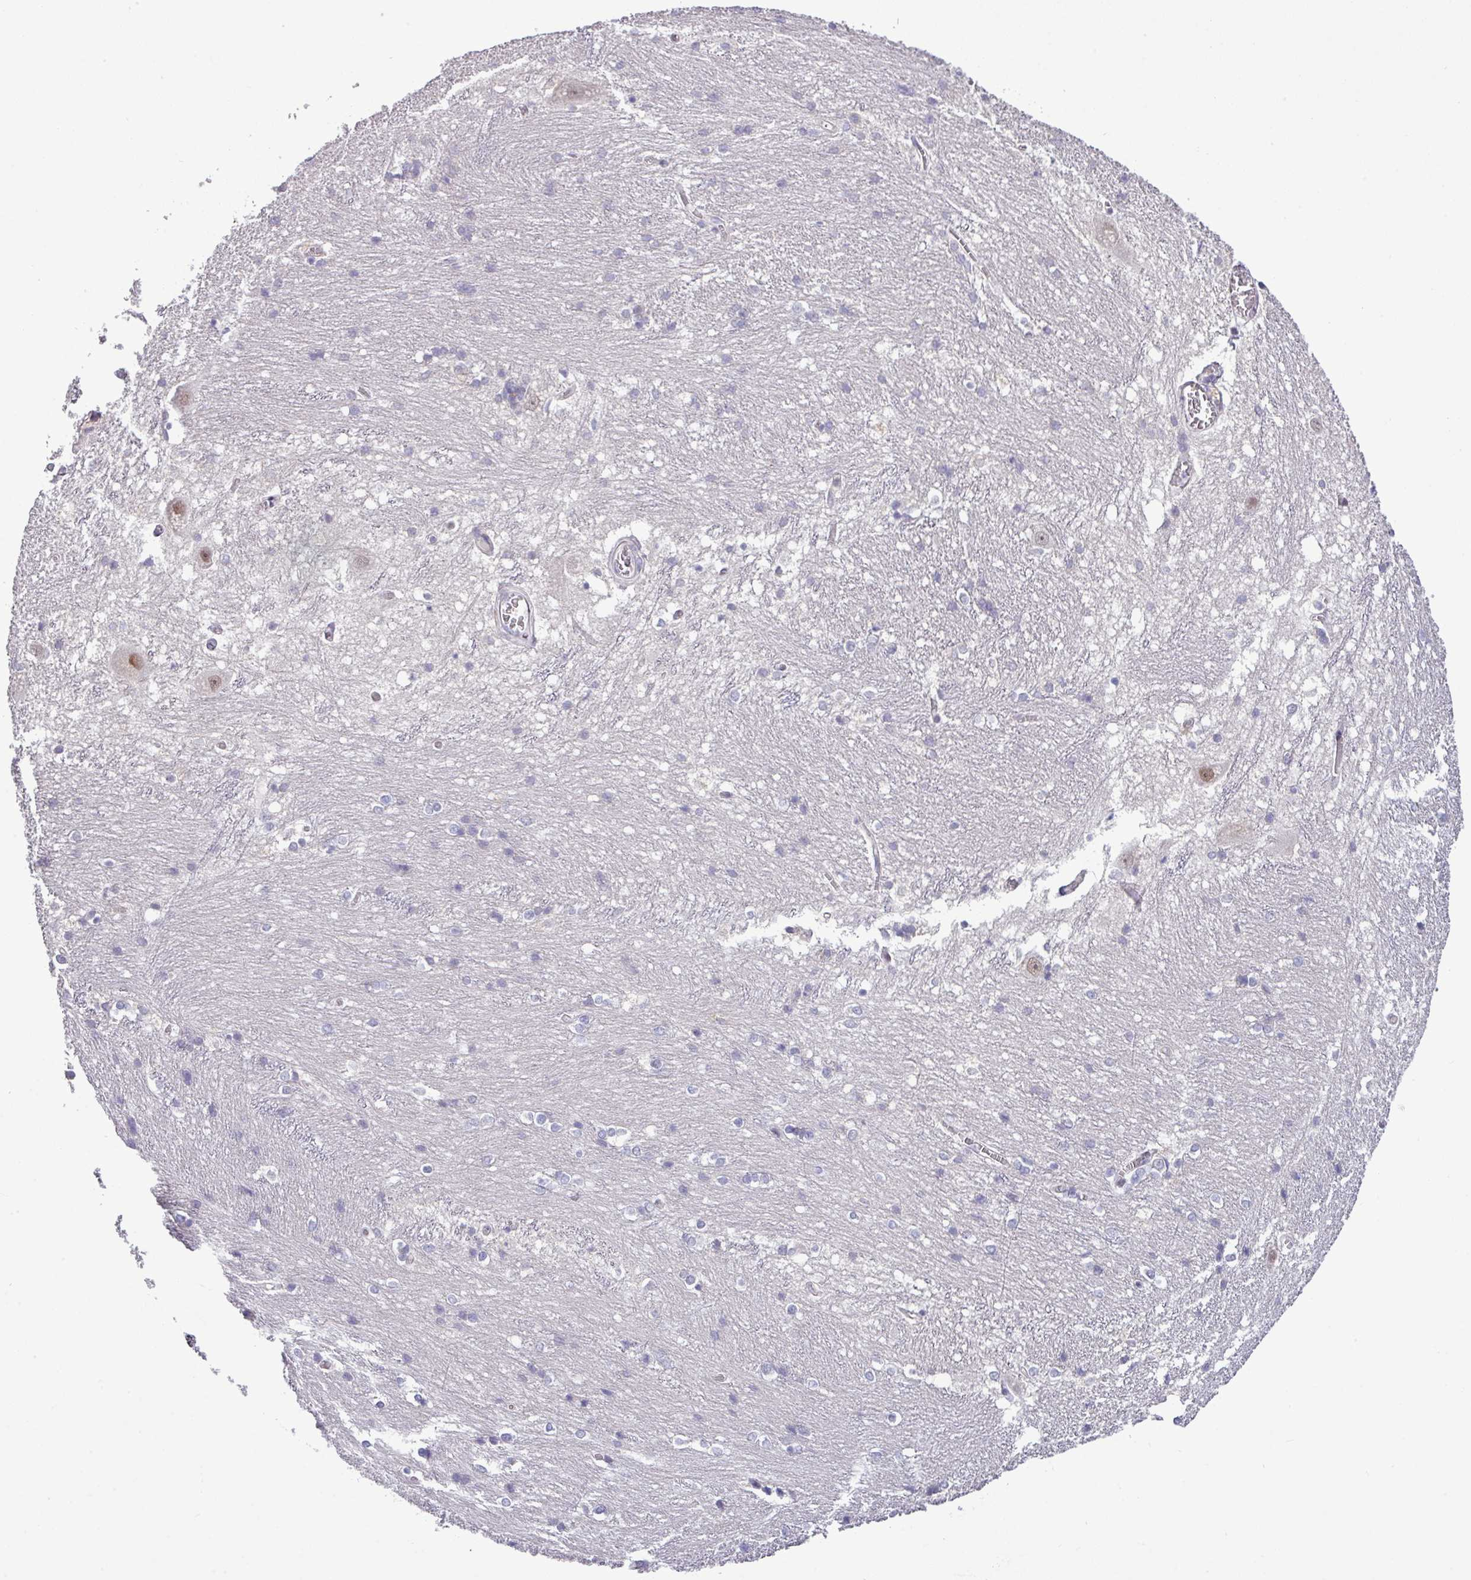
{"staining": {"intensity": "negative", "quantity": "none", "location": "none"}, "tissue": "caudate", "cell_type": "Glial cells", "image_type": "normal", "snomed": [{"axis": "morphology", "description": "Normal tissue, NOS"}, {"axis": "topography", "description": "Lateral ventricle wall"}], "caption": "Immunohistochemical staining of unremarkable caudate demonstrates no significant expression in glial cells.", "gene": "RIPPLY1", "patient": {"sex": "male", "age": 37}}